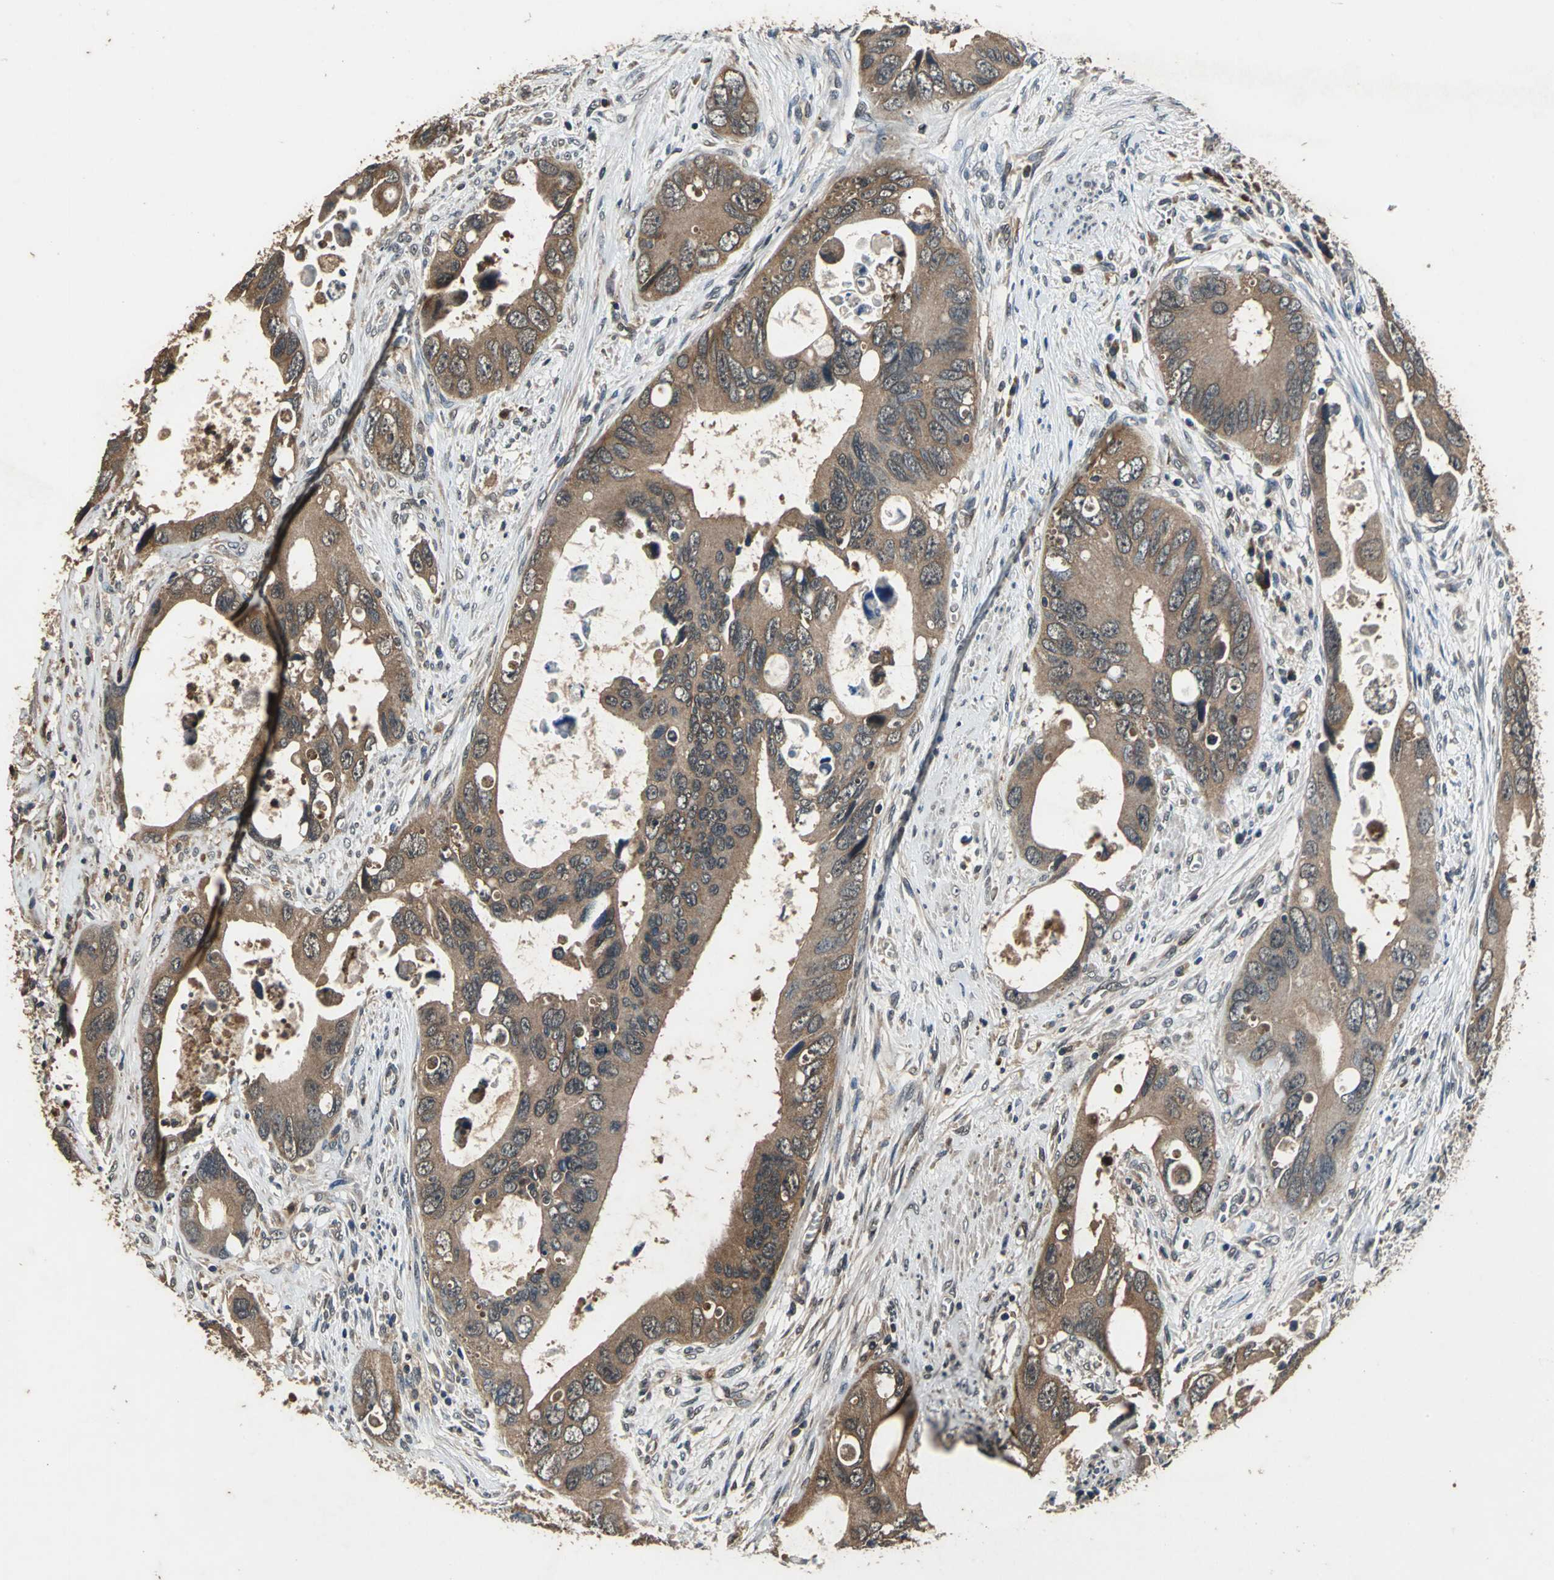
{"staining": {"intensity": "moderate", "quantity": ">75%", "location": "cytoplasmic/membranous"}, "tissue": "colorectal cancer", "cell_type": "Tumor cells", "image_type": "cancer", "snomed": [{"axis": "morphology", "description": "Adenocarcinoma, NOS"}, {"axis": "topography", "description": "Rectum"}], "caption": "This is a micrograph of immunohistochemistry staining of colorectal adenocarcinoma, which shows moderate staining in the cytoplasmic/membranous of tumor cells.", "gene": "ZNF608", "patient": {"sex": "male", "age": 70}}